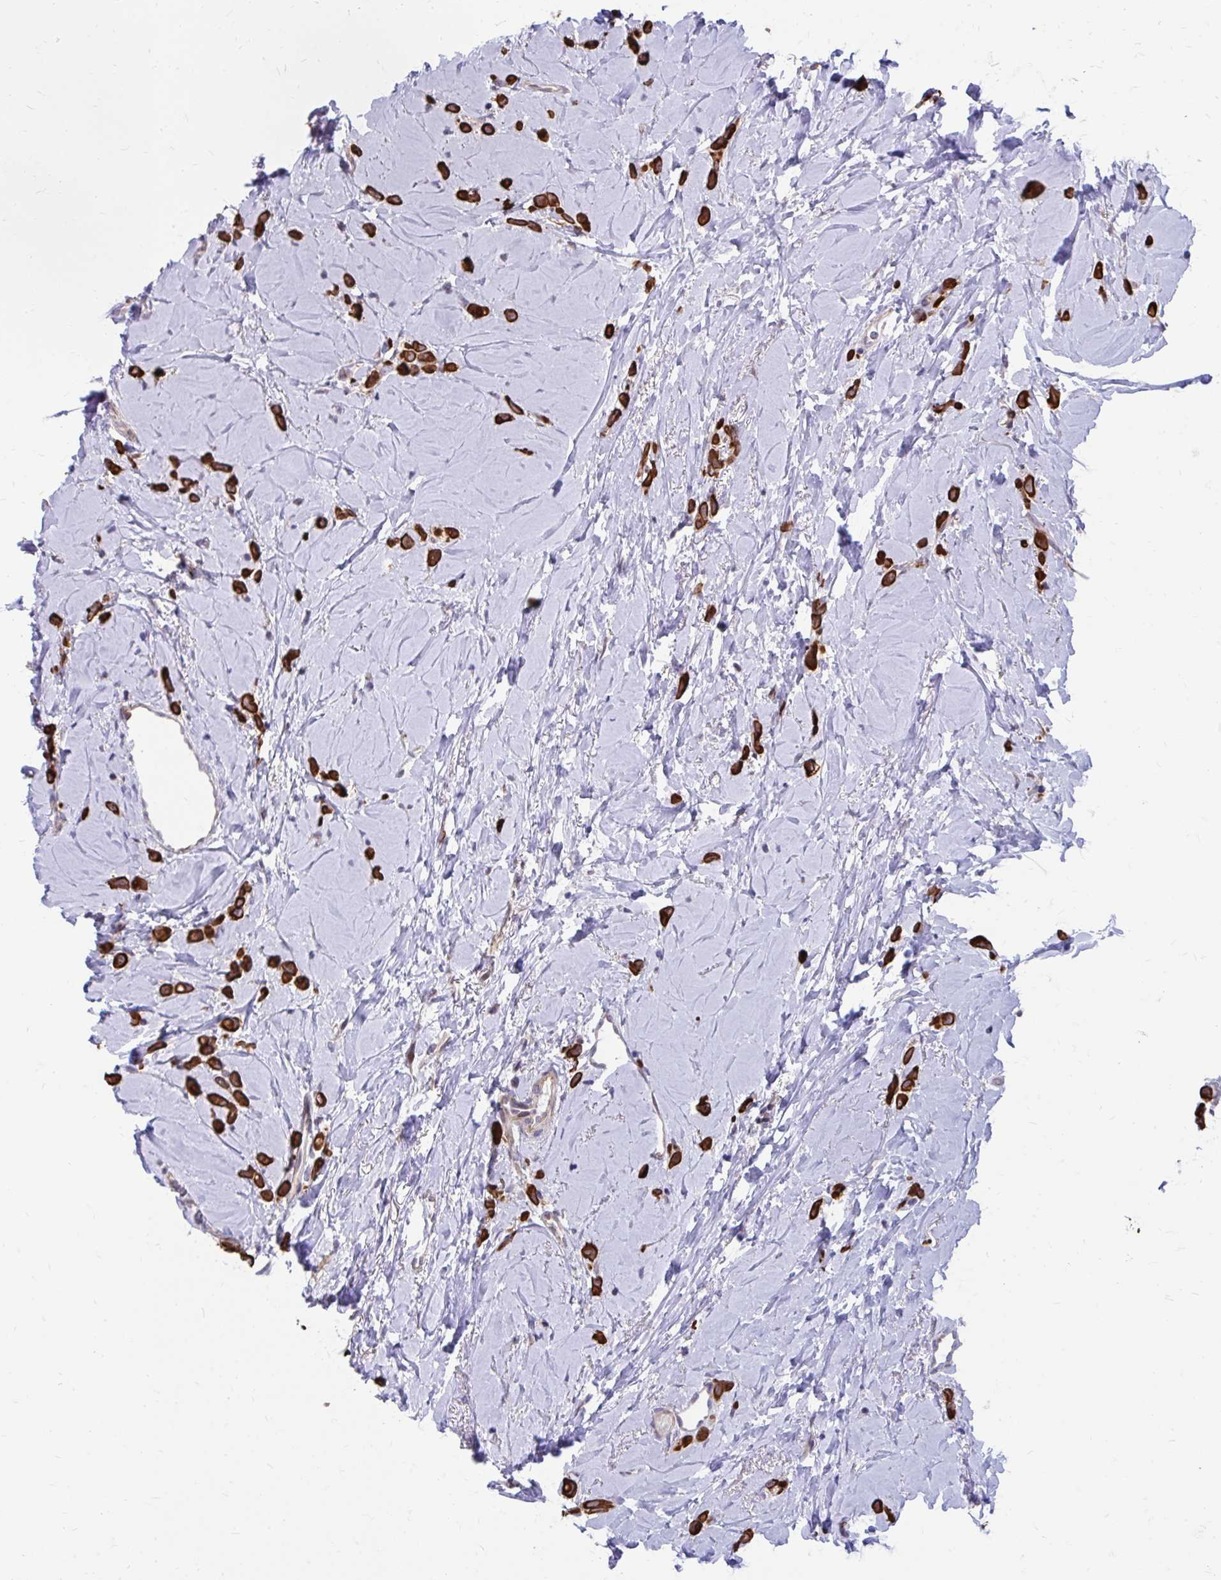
{"staining": {"intensity": "strong", "quantity": ">75%", "location": "cytoplasmic/membranous"}, "tissue": "breast cancer", "cell_type": "Tumor cells", "image_type": "cancer", "snomed": [{"axis": "morphology", "description": "Lobular carcinoma"}, {"axis": "topography", "description": "Breast"}], "caption": "Immunohistochemical staining of breast cancer exhibits high levels of strong cytoplasmic/membranous staining in approximately >75% of tumor cells. (IHC, brightfield microscopy, high magnification).", "gene": "ANKRD30B", "patient": {"sex": "female", "age": 66}}